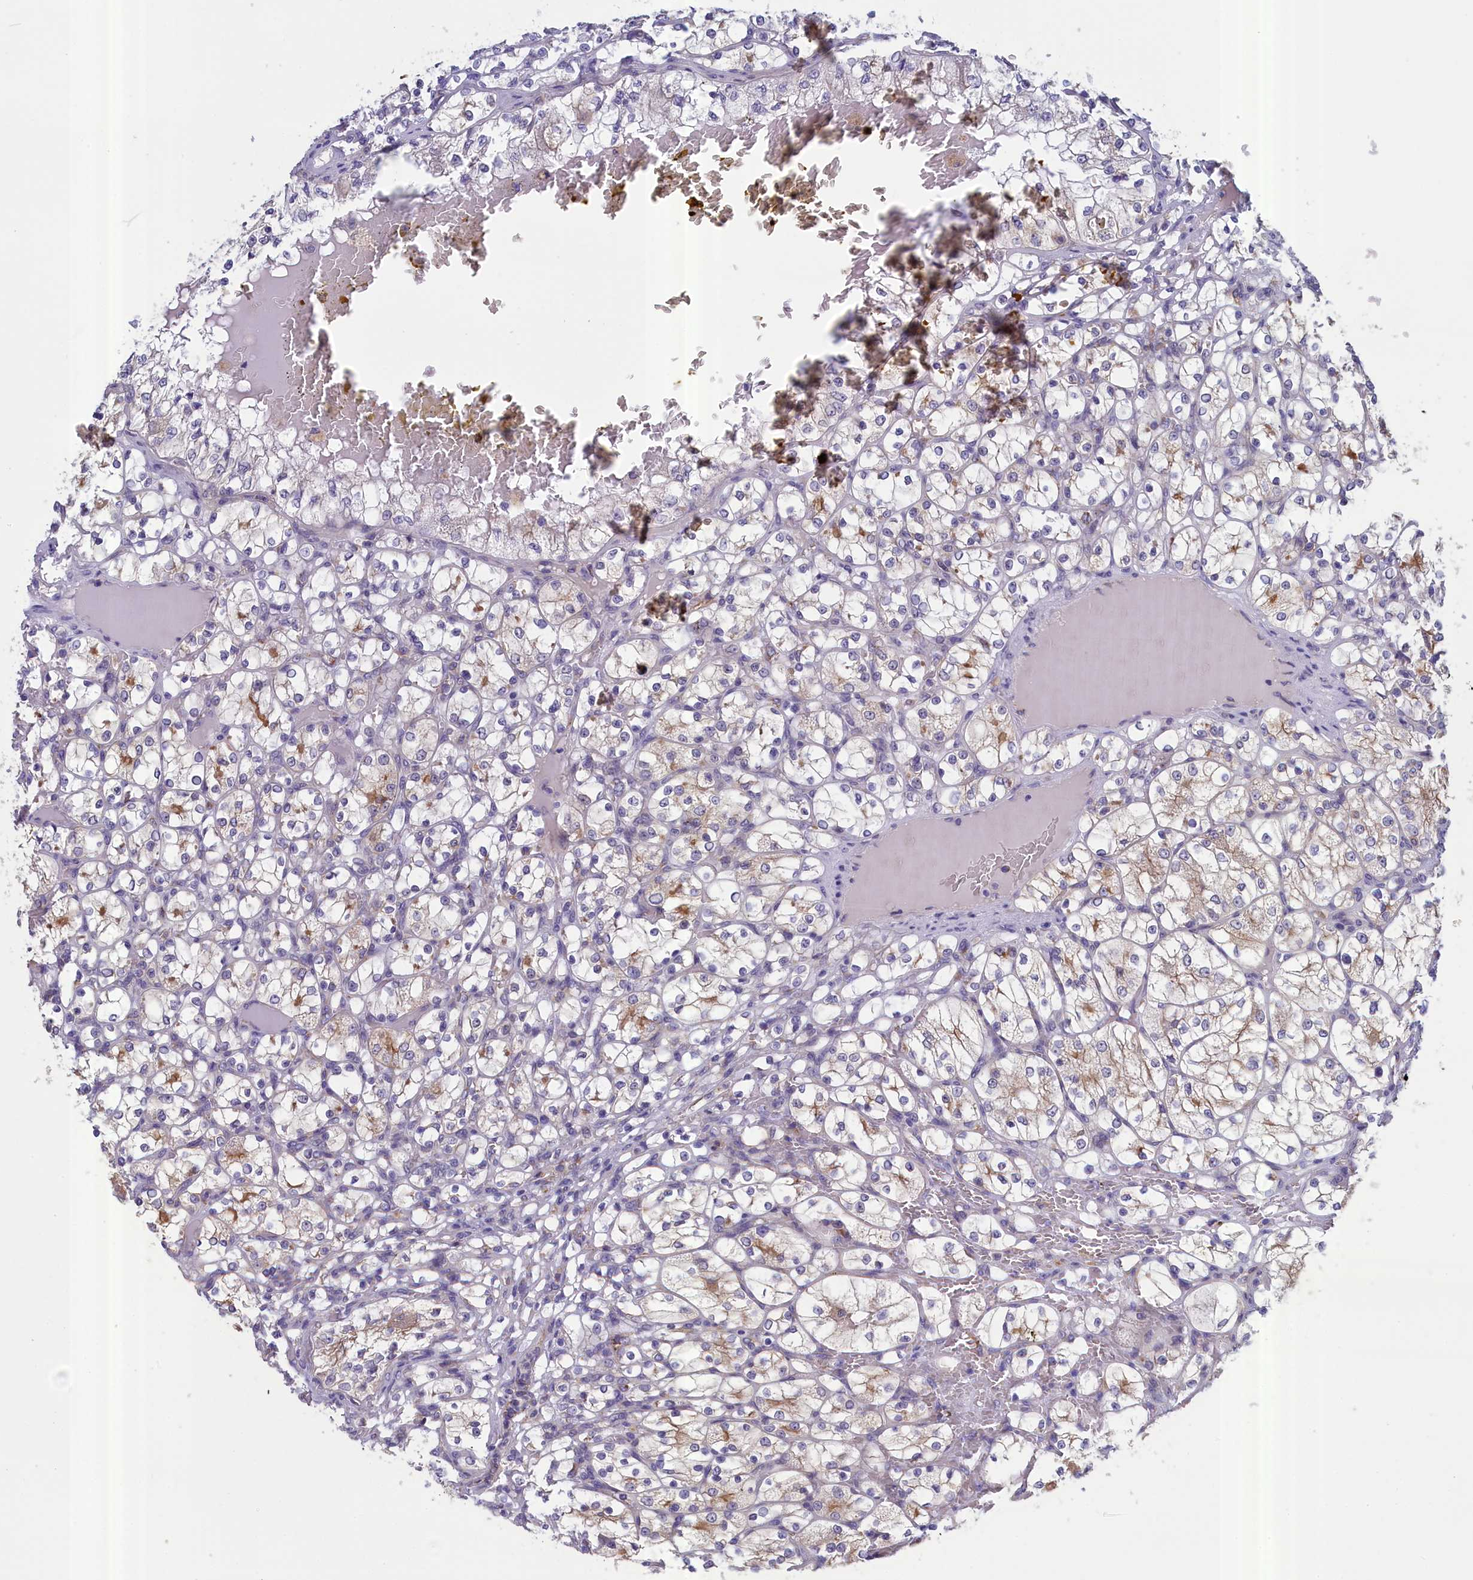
{"staining": {"intensity": "moderate", "quantity": "25%-75%", "location": "cytoplasmic/membranous"}, "tissue": "renal cancer", "cell_type": "Tumor cells", "image_type": "cancer", "snomed": [{"axis": "morphology", "description": "Adenocarcinoma, NOS"}, {"axis": "topography", "description": "Kidney"}], "caption": "Renal adenocarcinoma tissue demonstrates moderate cytoplasmic/membranous positivity in about 25%-75% of tumor cells, visualized by immunohistochemistry. (Stains: DAB in brown, nuclei in blue, Microscopy: brightfield microscopy at high magnification).", "gene": "COL19A1", "patient": {"sex": "female", "age": 69}}